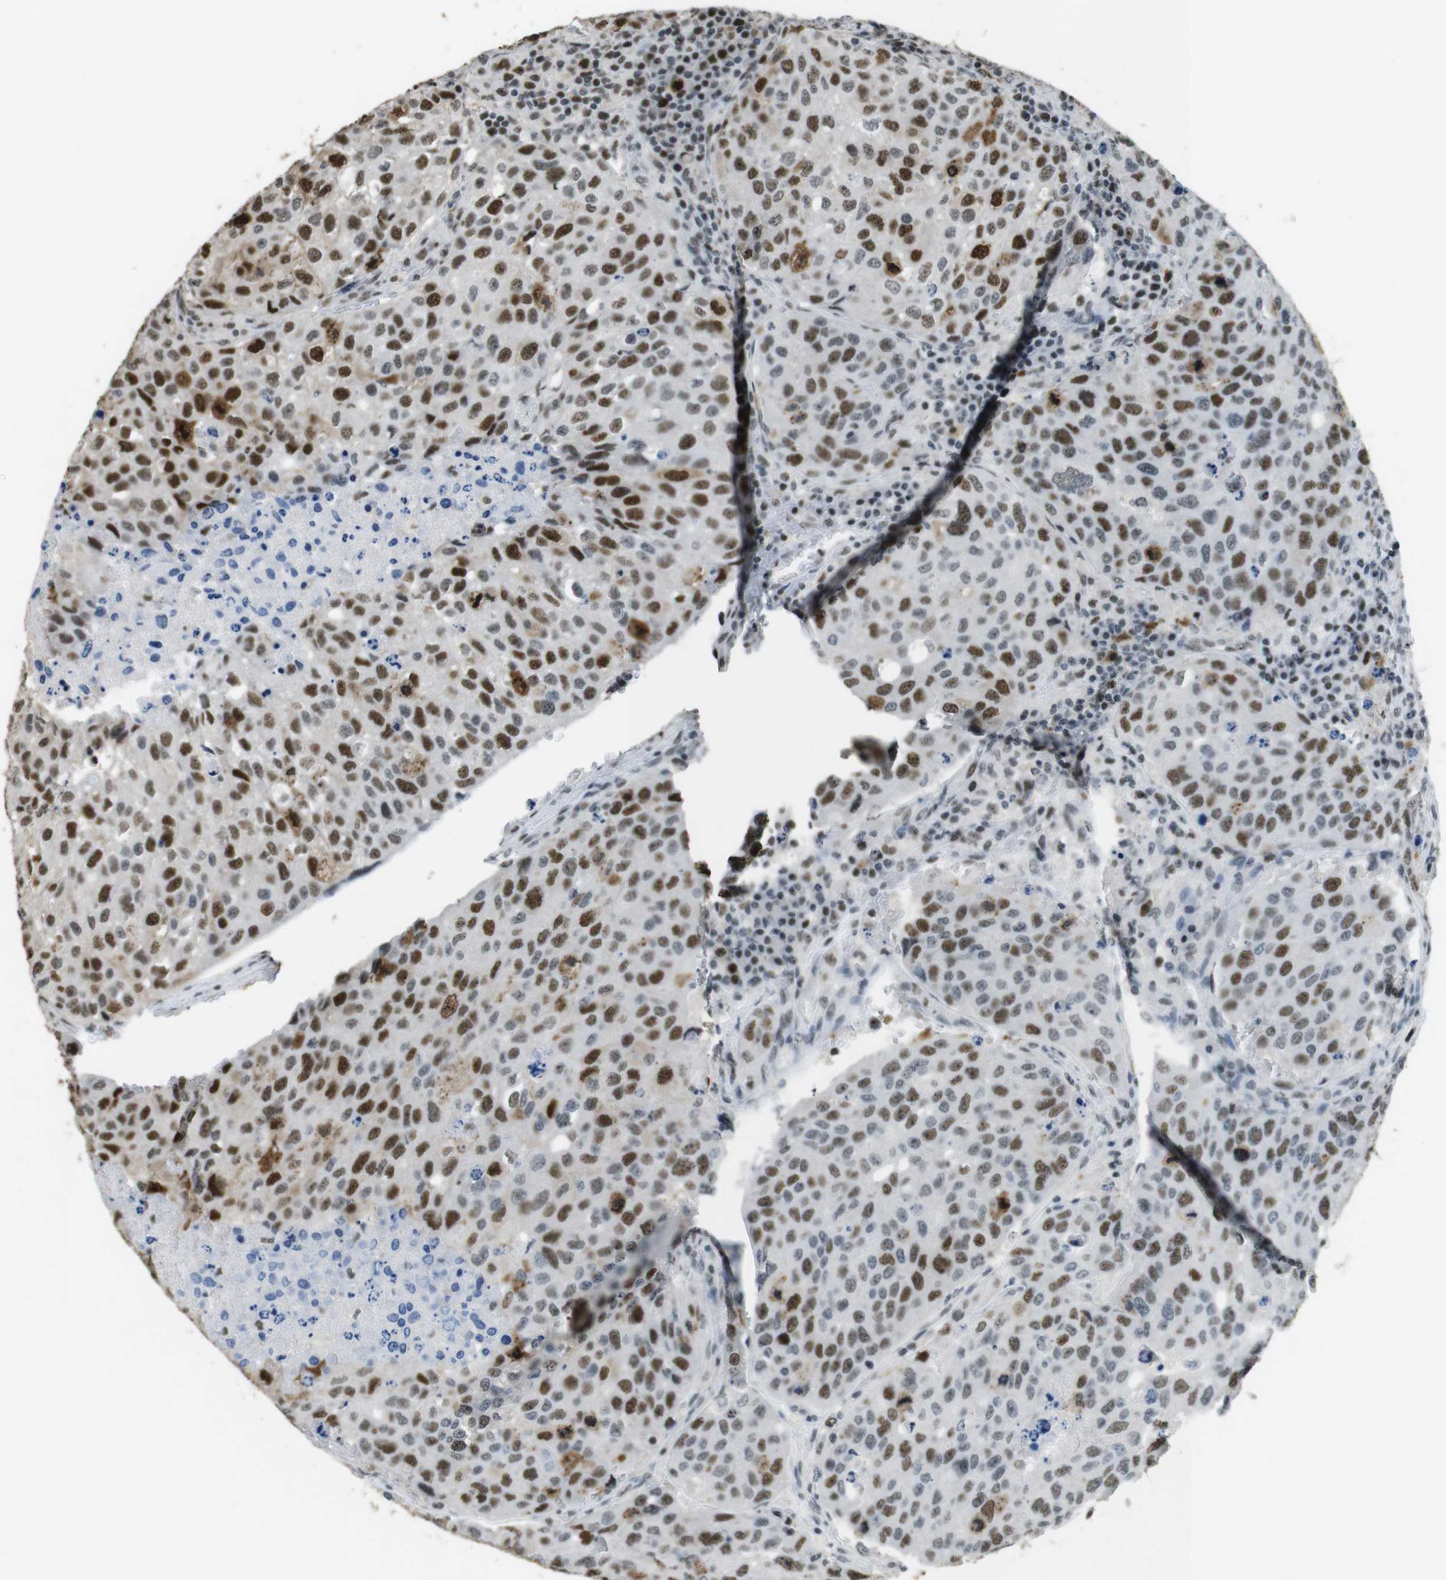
{"staining": {"intensity": "strong", "quantity": "25%-75%", "location": "nuclear"}, "tissue": "urothelial cancer", "cell_type": "Tumor cells", "image_type": "cancer", "snomed": [{"axis": "morphology", "description": "Urothelial carcinoma, High grade"}, {"axis": "topography", "description": "Lymph node"}, {"axis": "topography", "description": "Urinary bladder"}], "caption": "This histopathology image displays IHC staining of high-grade urothelial carcinoma, with high strong nuclear staining in about 25%-75% of tumor cells.", "gene": "CSNK2B", "patient": {"sex": "male", "age": 51}}